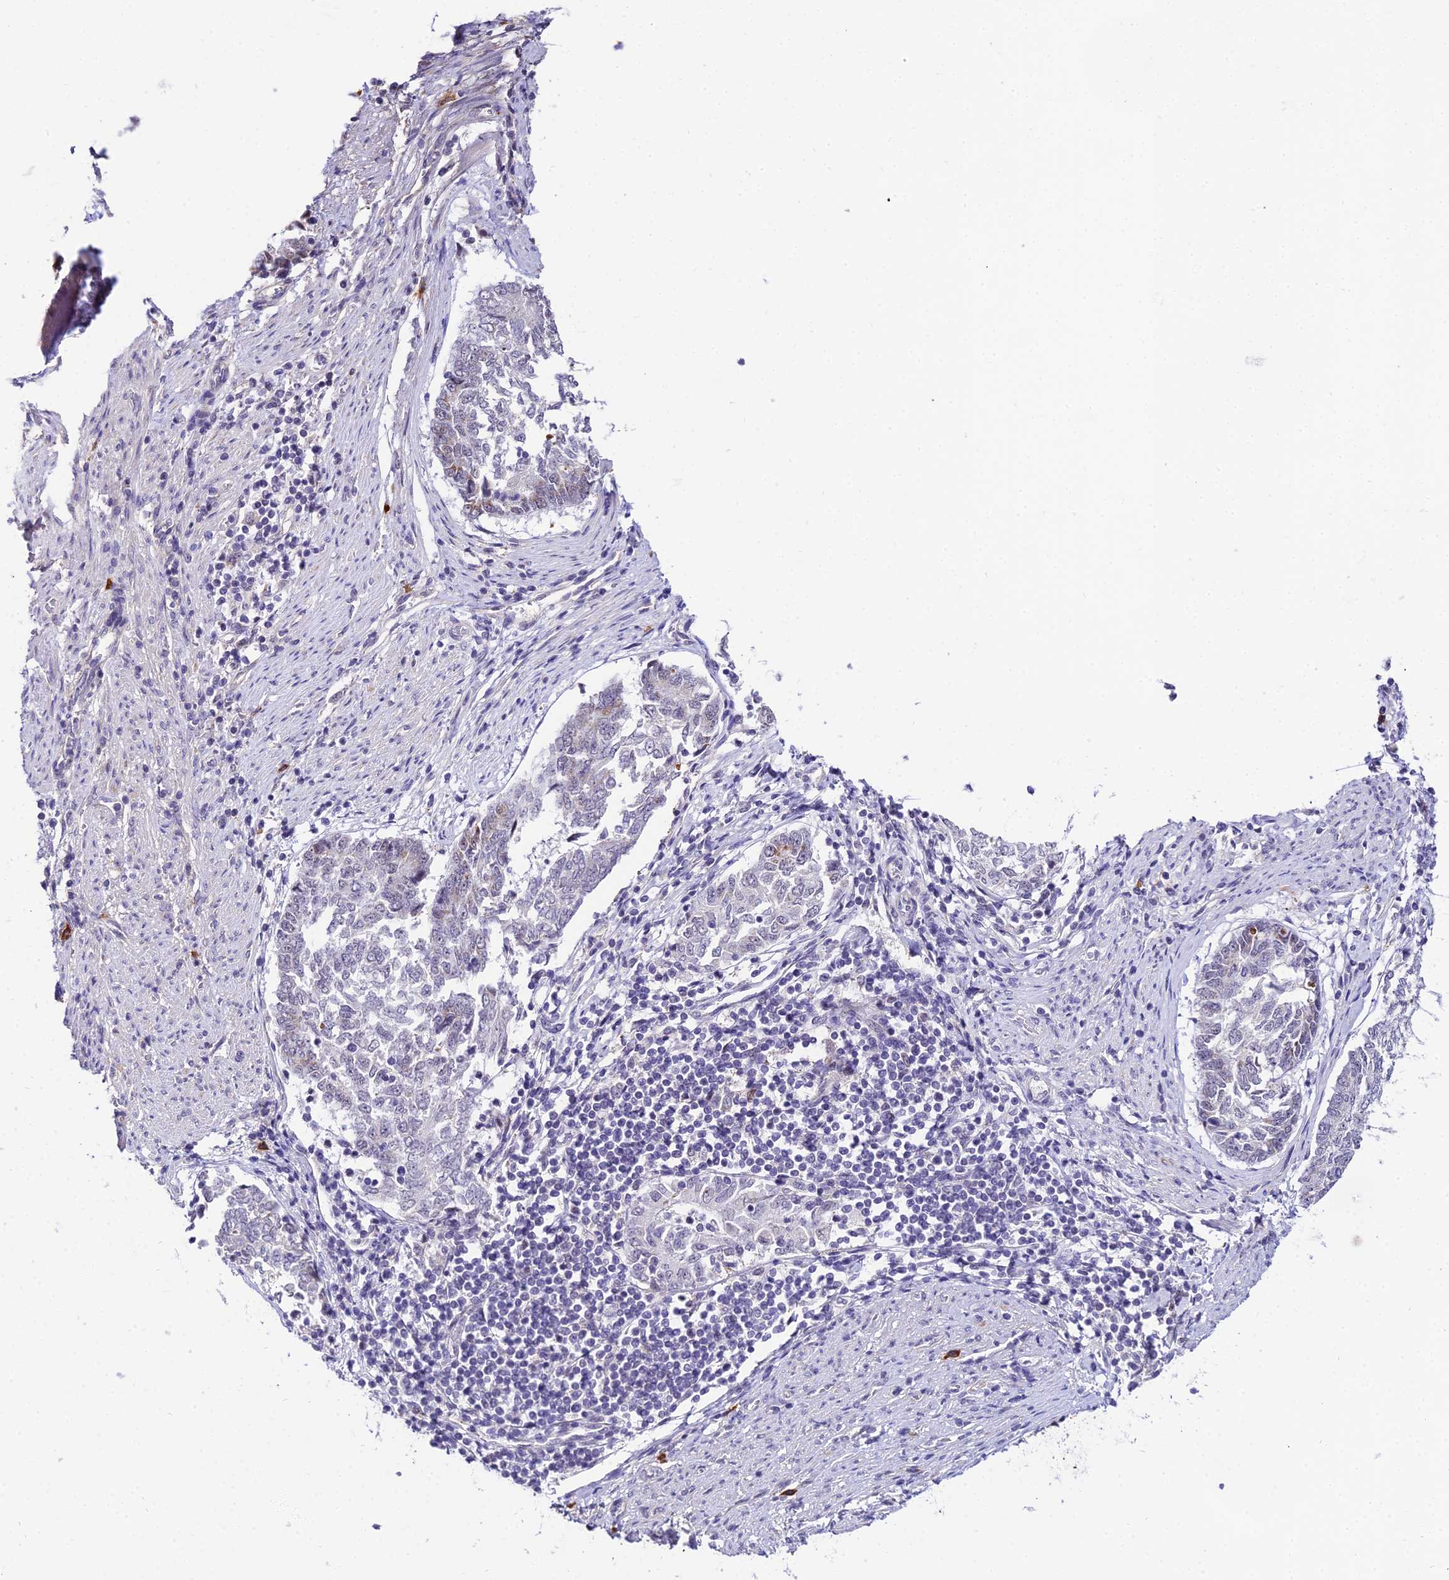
{"staining": {"intensity": "negative", "quantity": "none", "location": "none"}, "tissue": "endometrial cancer", "cell_type": "Tumor cells", "image_type": "cancer", "snomed": [{"axis": "morphology", "description": "Adenocarcinoma, NOS"}, {"axis": "topography", "description": "Endometrium"}], "caption": "This is a histopathology image of immunohistochemistry (IHC) staining of adenocarcinoma (endometrial), which shows no positivity in tumor cells.", "gene": "POLR2I", "patient": {"sex": "female", "age": 80}}